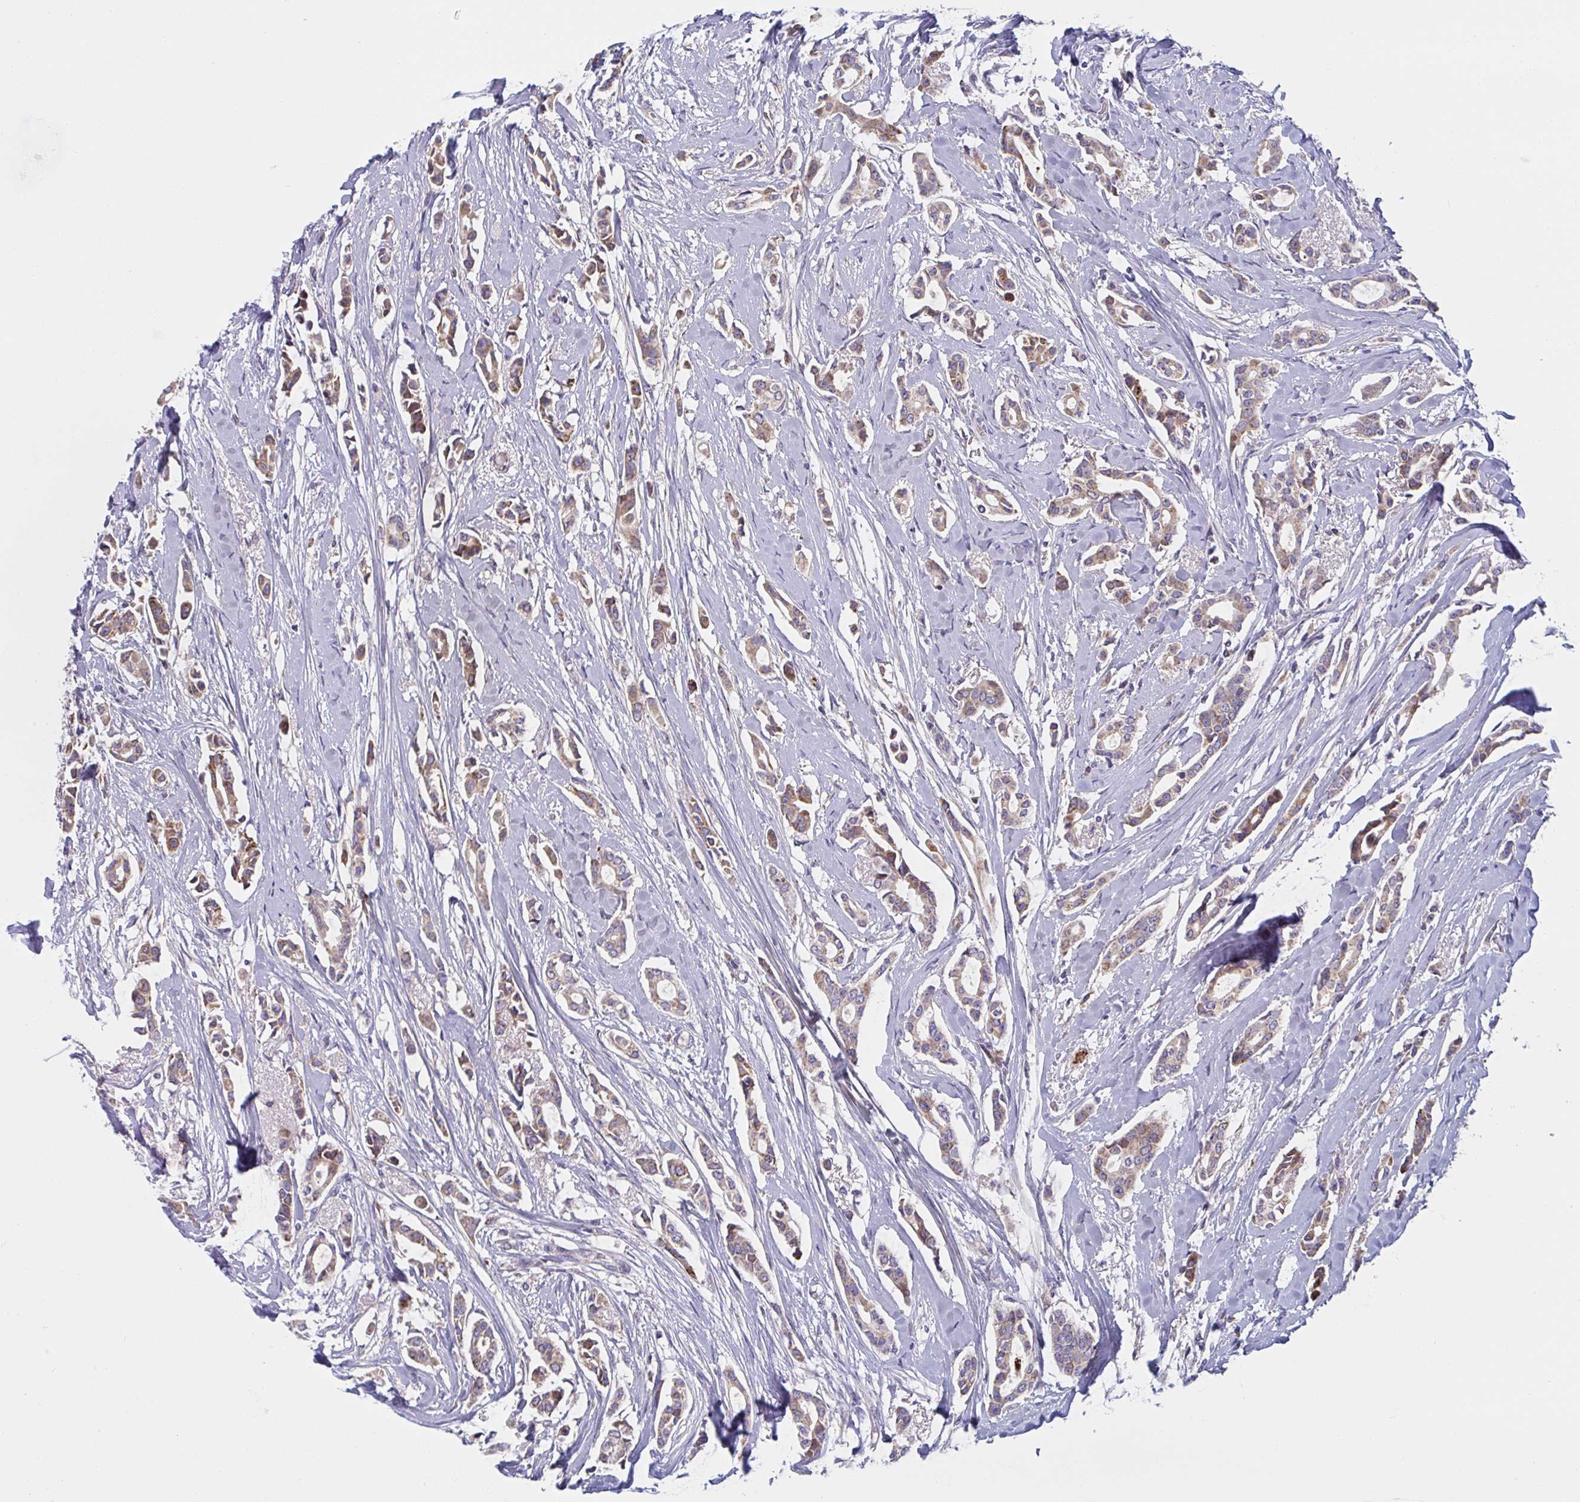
{"staining": {"intensity": "moderate", "quantity": "25%-75%", "location": "cytoplasmic/membranous"}, "tissue": "breast cancer", "cell_type": "Tumor cells", "image_type": "cancer", "snomed": [{"axis": "morphology", "description": "Duct carcinoma"}, {"axis": "topography", "description": "Breast"}], "caption": "An image of human breast cancer stained for a protein reveals moderate cytoplasmic/membranous brown staining in tumor cells. (DAB = brown stain, brightfield microscopy at high magnification).", "gene": "MRPS2", "patient": {"sex": "female", "age": 64}}